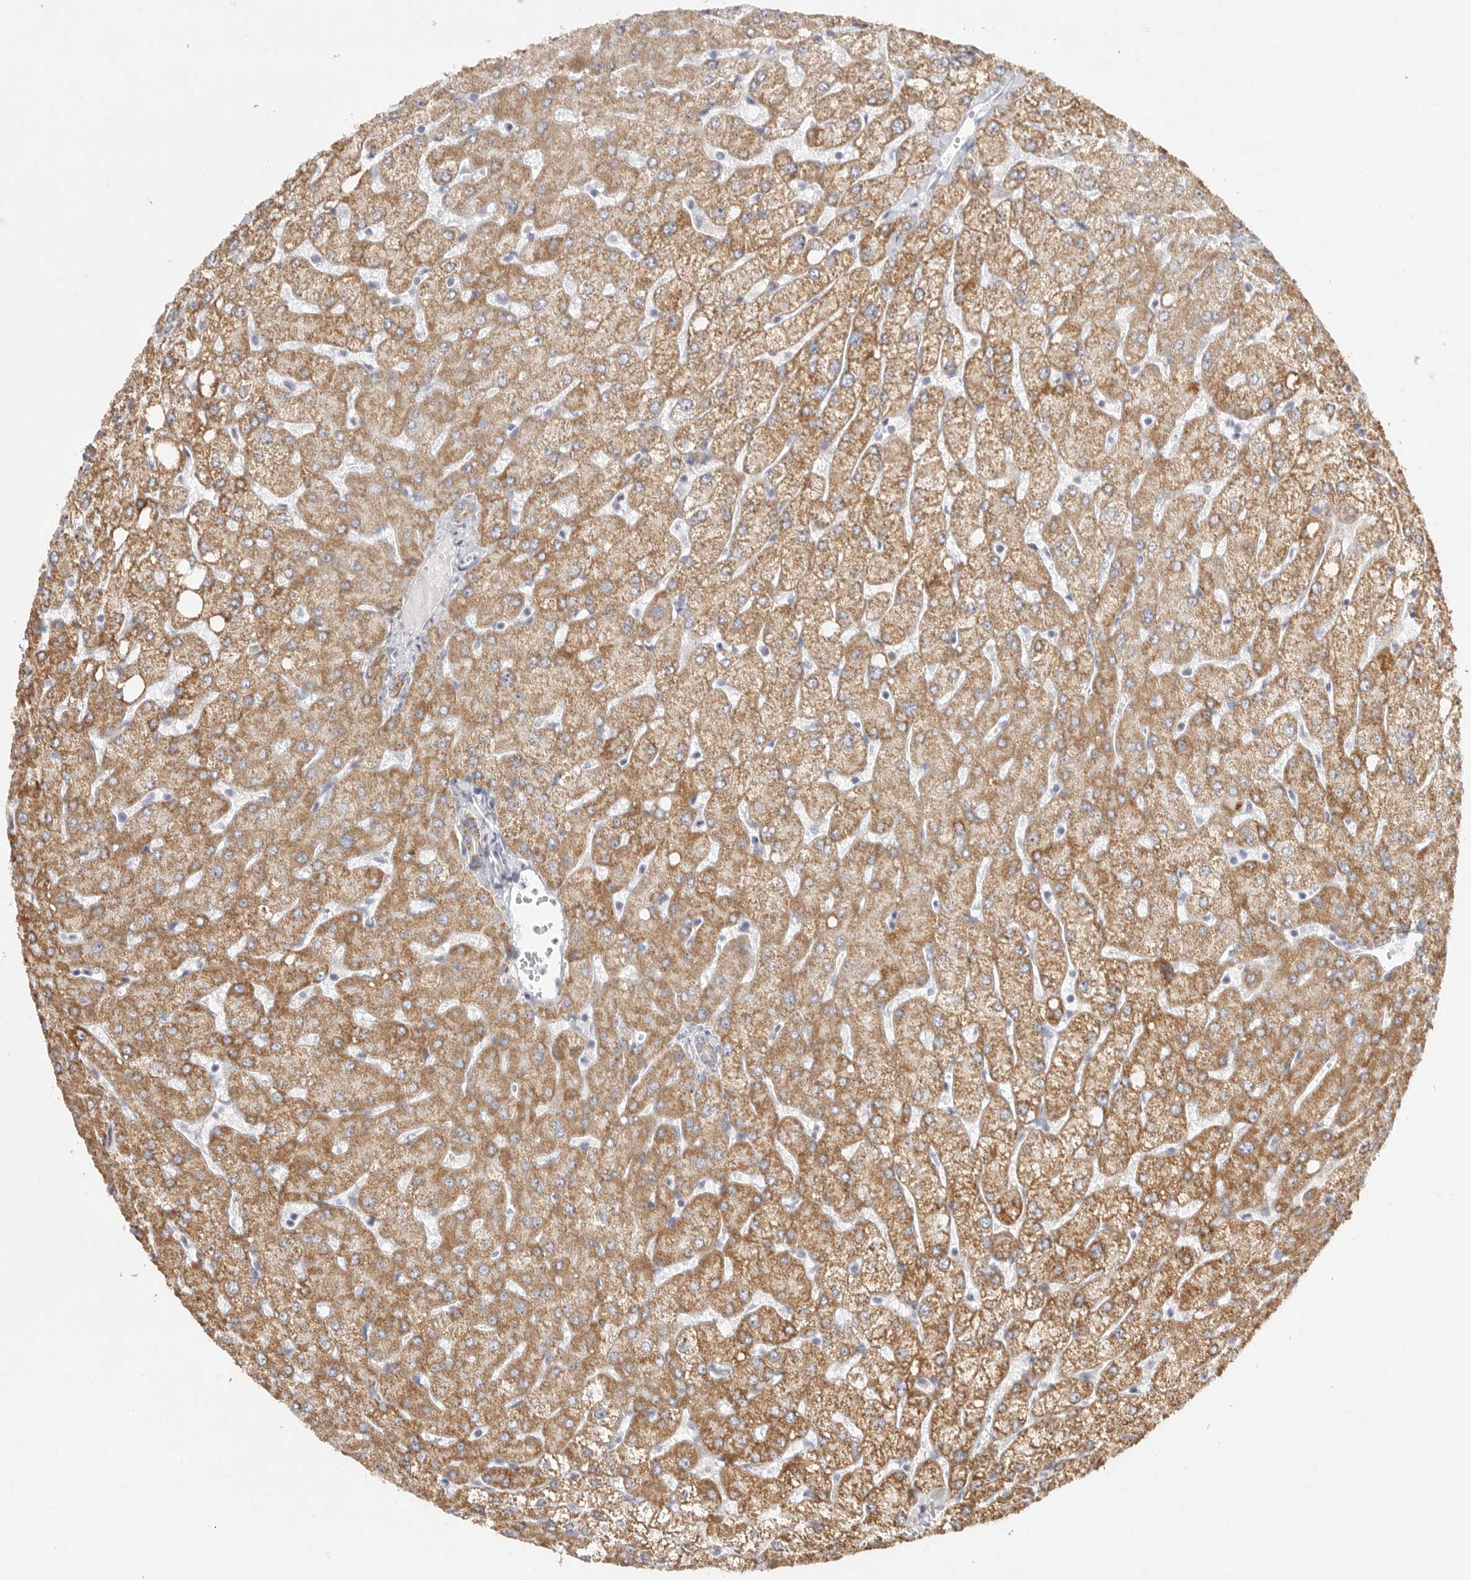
{"staining": {"intensity": "moderate", "quantity": ">75%", "location": "cytoplasmic/membranous"}, "tissue": "liver", "cell_type": "Cholangiocytes", "image_type": "normal", "snomed": [{"axis": "morphology", "description": "Normal tissue, NOS"}, {"axis": "topography", "description": "Liver"}], "caption": "About >75% of cholangiocytes in normal liver reveal moderate cytoplasmic/membranous protein expression as visualized by brown immunohistochemical staining.", "gene": "ELP3", "patient": {"sex": "female", "age": 54}}